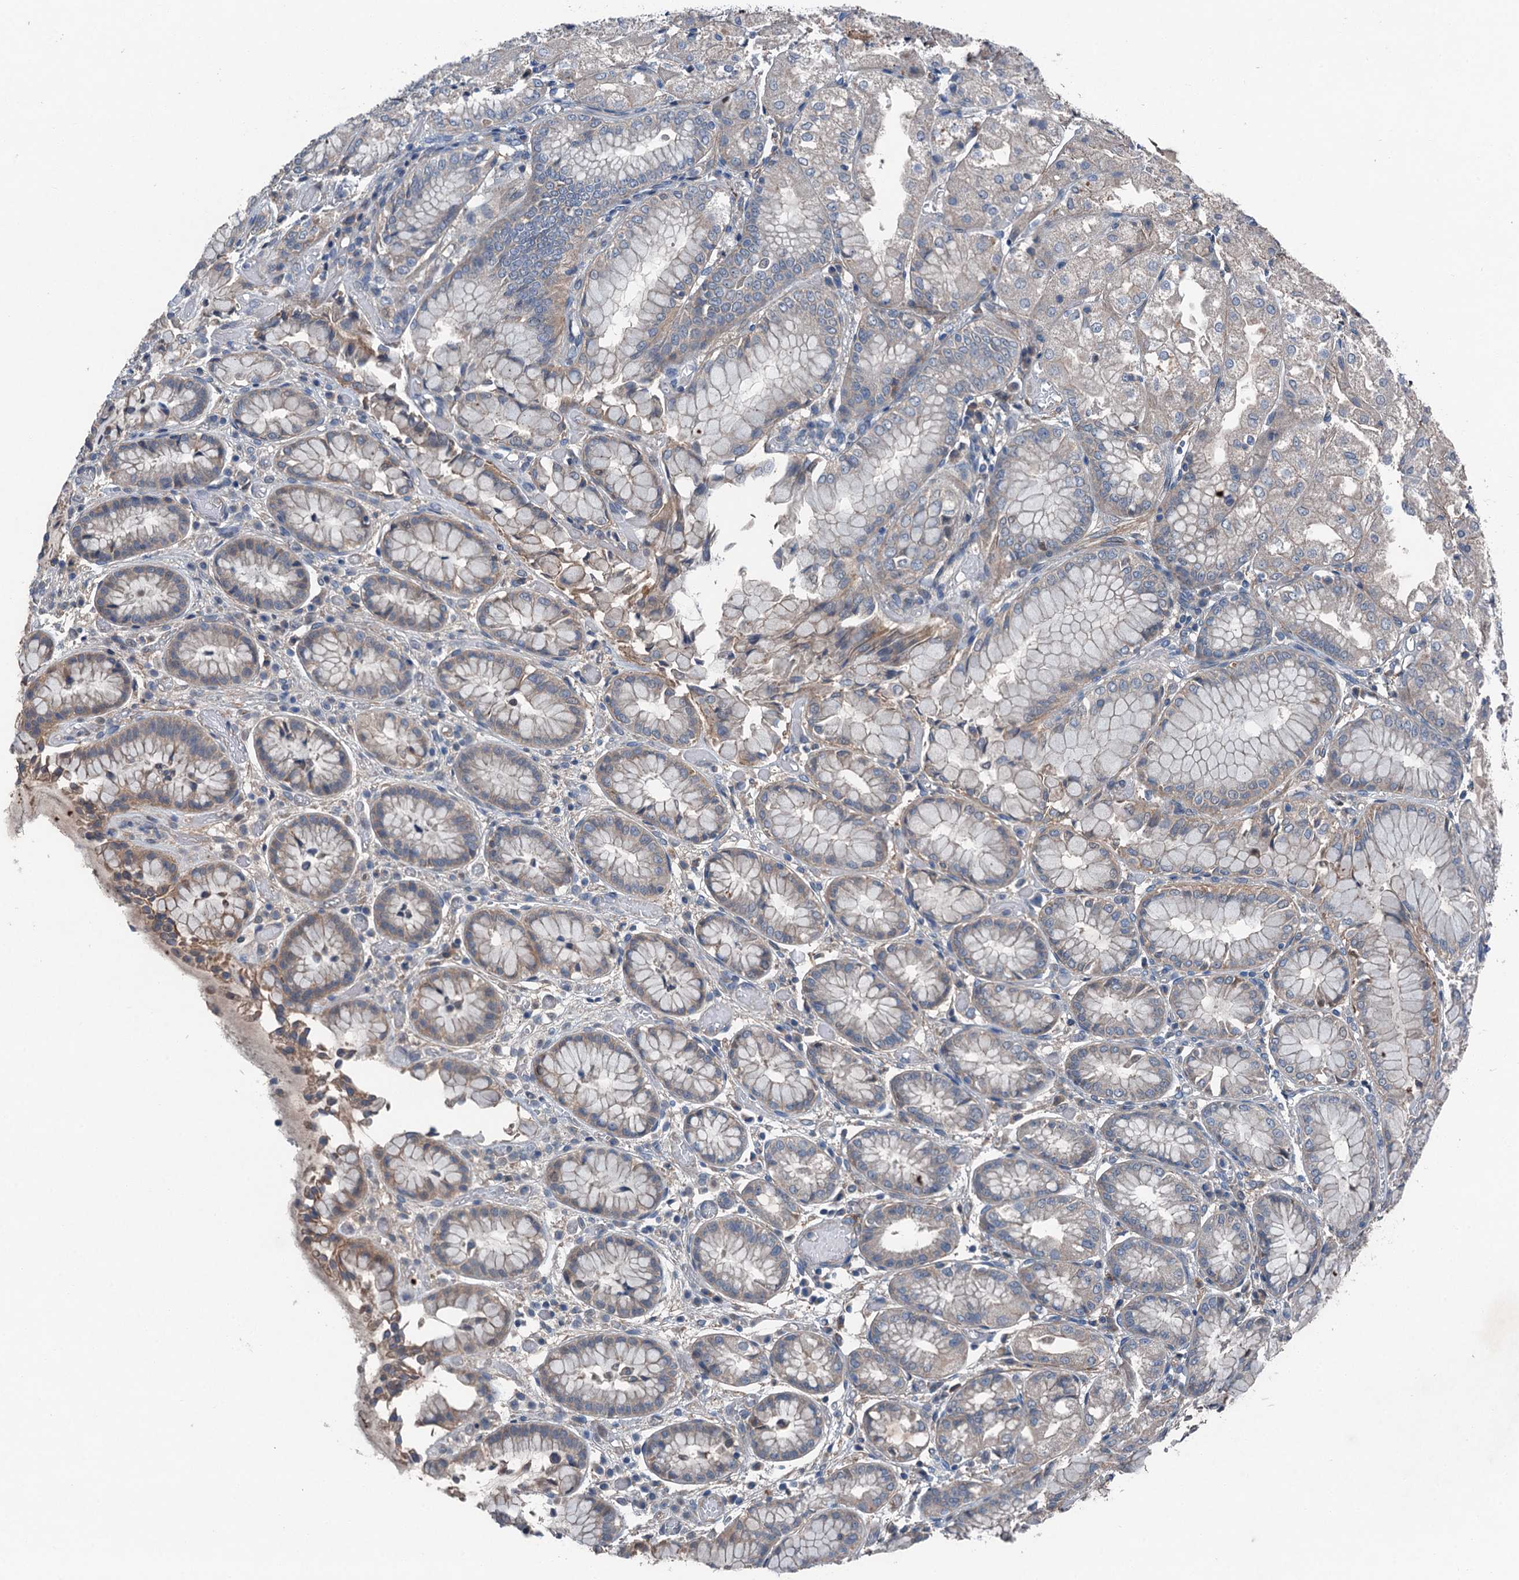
{"staining": {"intensity": "moderate", "quantity": "25%-75%", "location": "cytoplasmic/membranous"}, "tissue": "stomach", "cell_type": "Glandular cells", "image_type": "normal", "snomed": [{"axis": "morphology", "description": "Normal tissue, NOS"}, {"axis": "topography", "description": "Stomach, upper"}], "caption": "The micrograph exhibits staining of unremarkable stomach, revealing moderate cytoplasmic/membranous protein expression (brown color) within glandular cells.", "gene": "SLC2A10", "patient": {"sex": "male", "age": 72}}